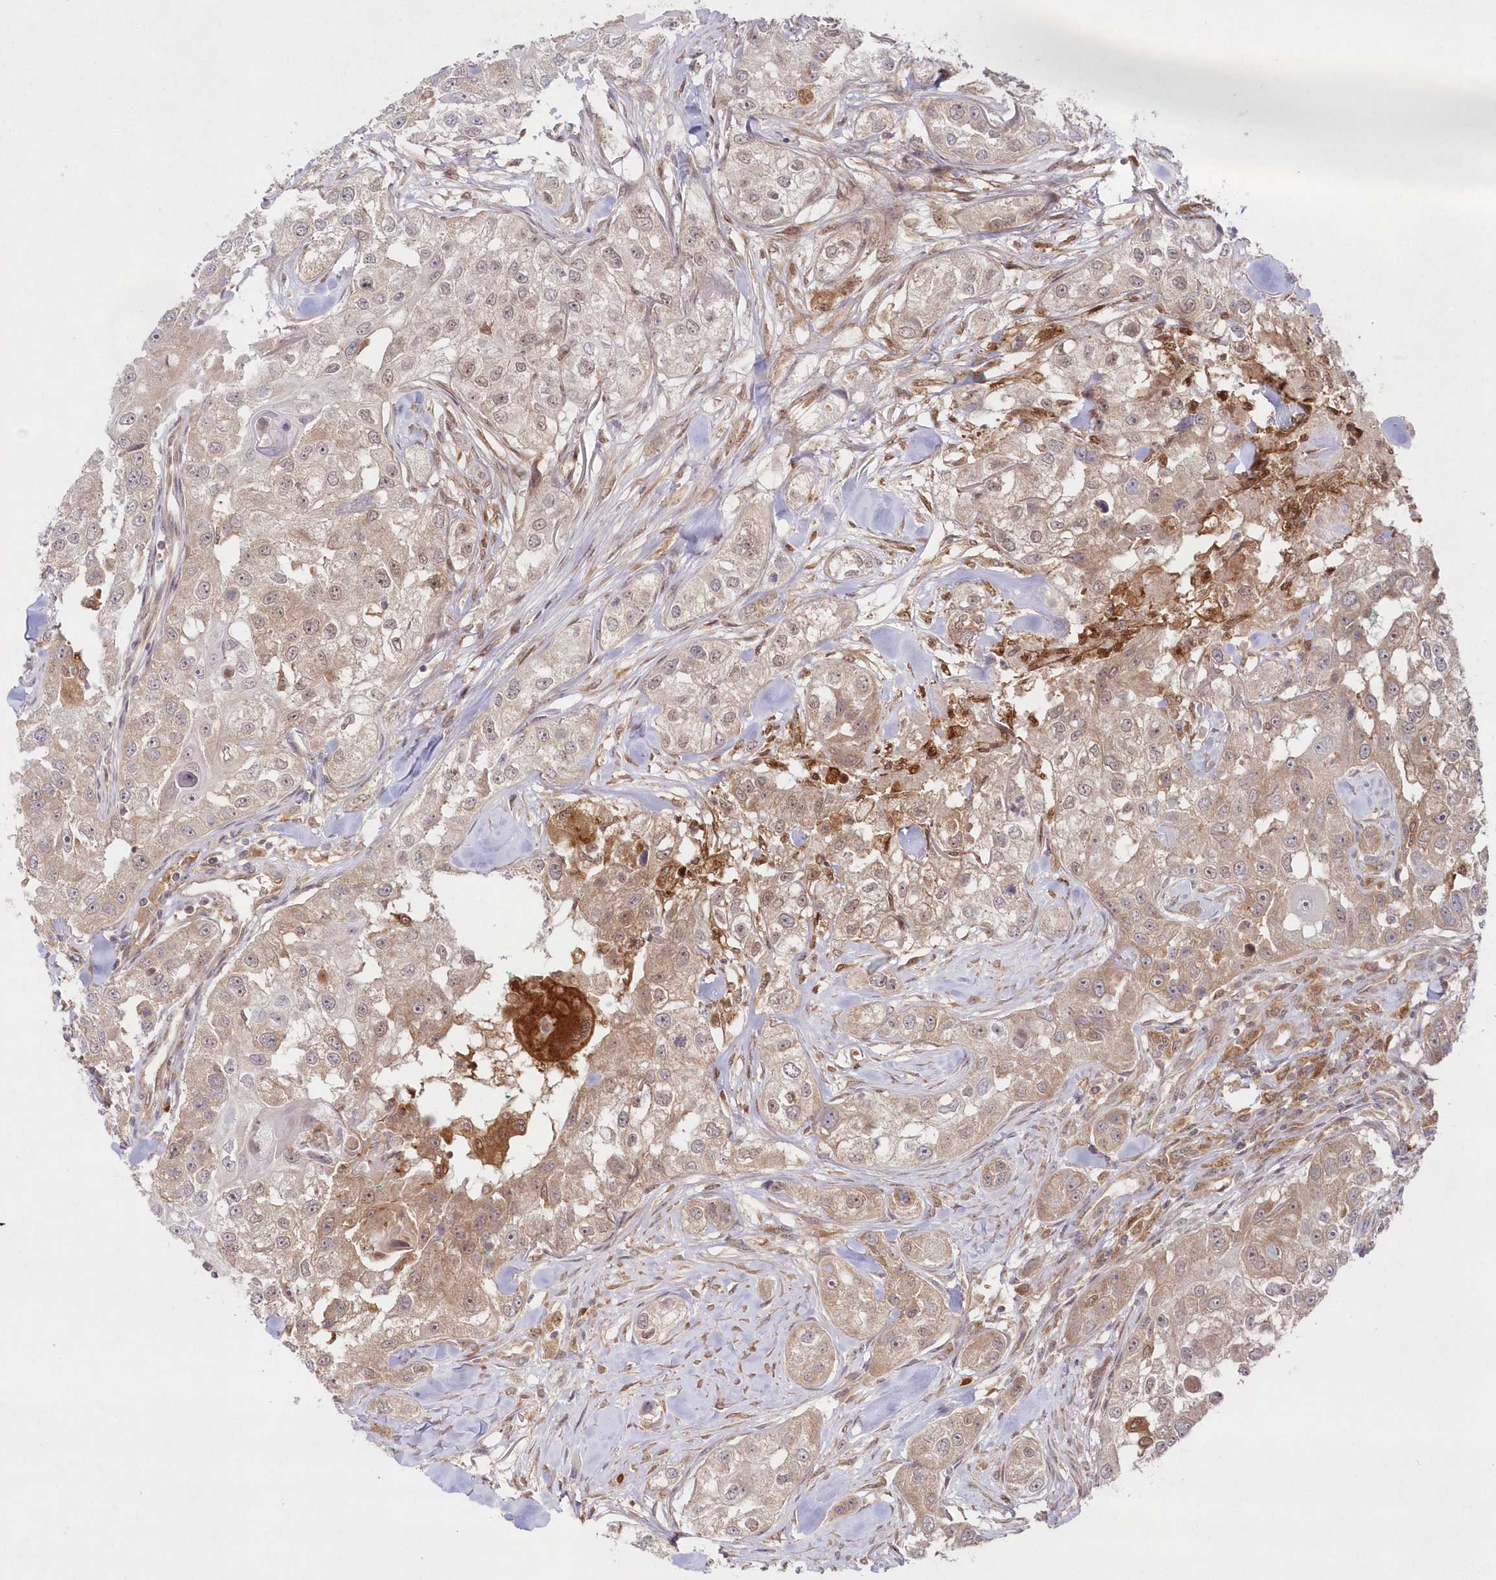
{"staining": {"intensity": "weak", "quantity": "25%-75%", "location": "cytoplasmic/membranous"}, "tissue": "head and neck cancer", "cell_type": "Tumor cells", "image_type": "cancer", "snomed": [{"axis": "morphology", "description": "Normal tissue, NOS"}, {"axis": "morphology", "description": "Squamous cell carcinoma, NOS"}, {"axis": "topography", "description": "Skeletal muscle"}, {"axis": "topography", "description": "Head-Neck"}], "caption": "Tumor cells show weak cytoplasmic/membranous staining in about 25%-75% of cells in head and neck cancer (squamous cell carcinoma).", "gene": "GBE1", "patient": {"sex": "male", "age": 51}}